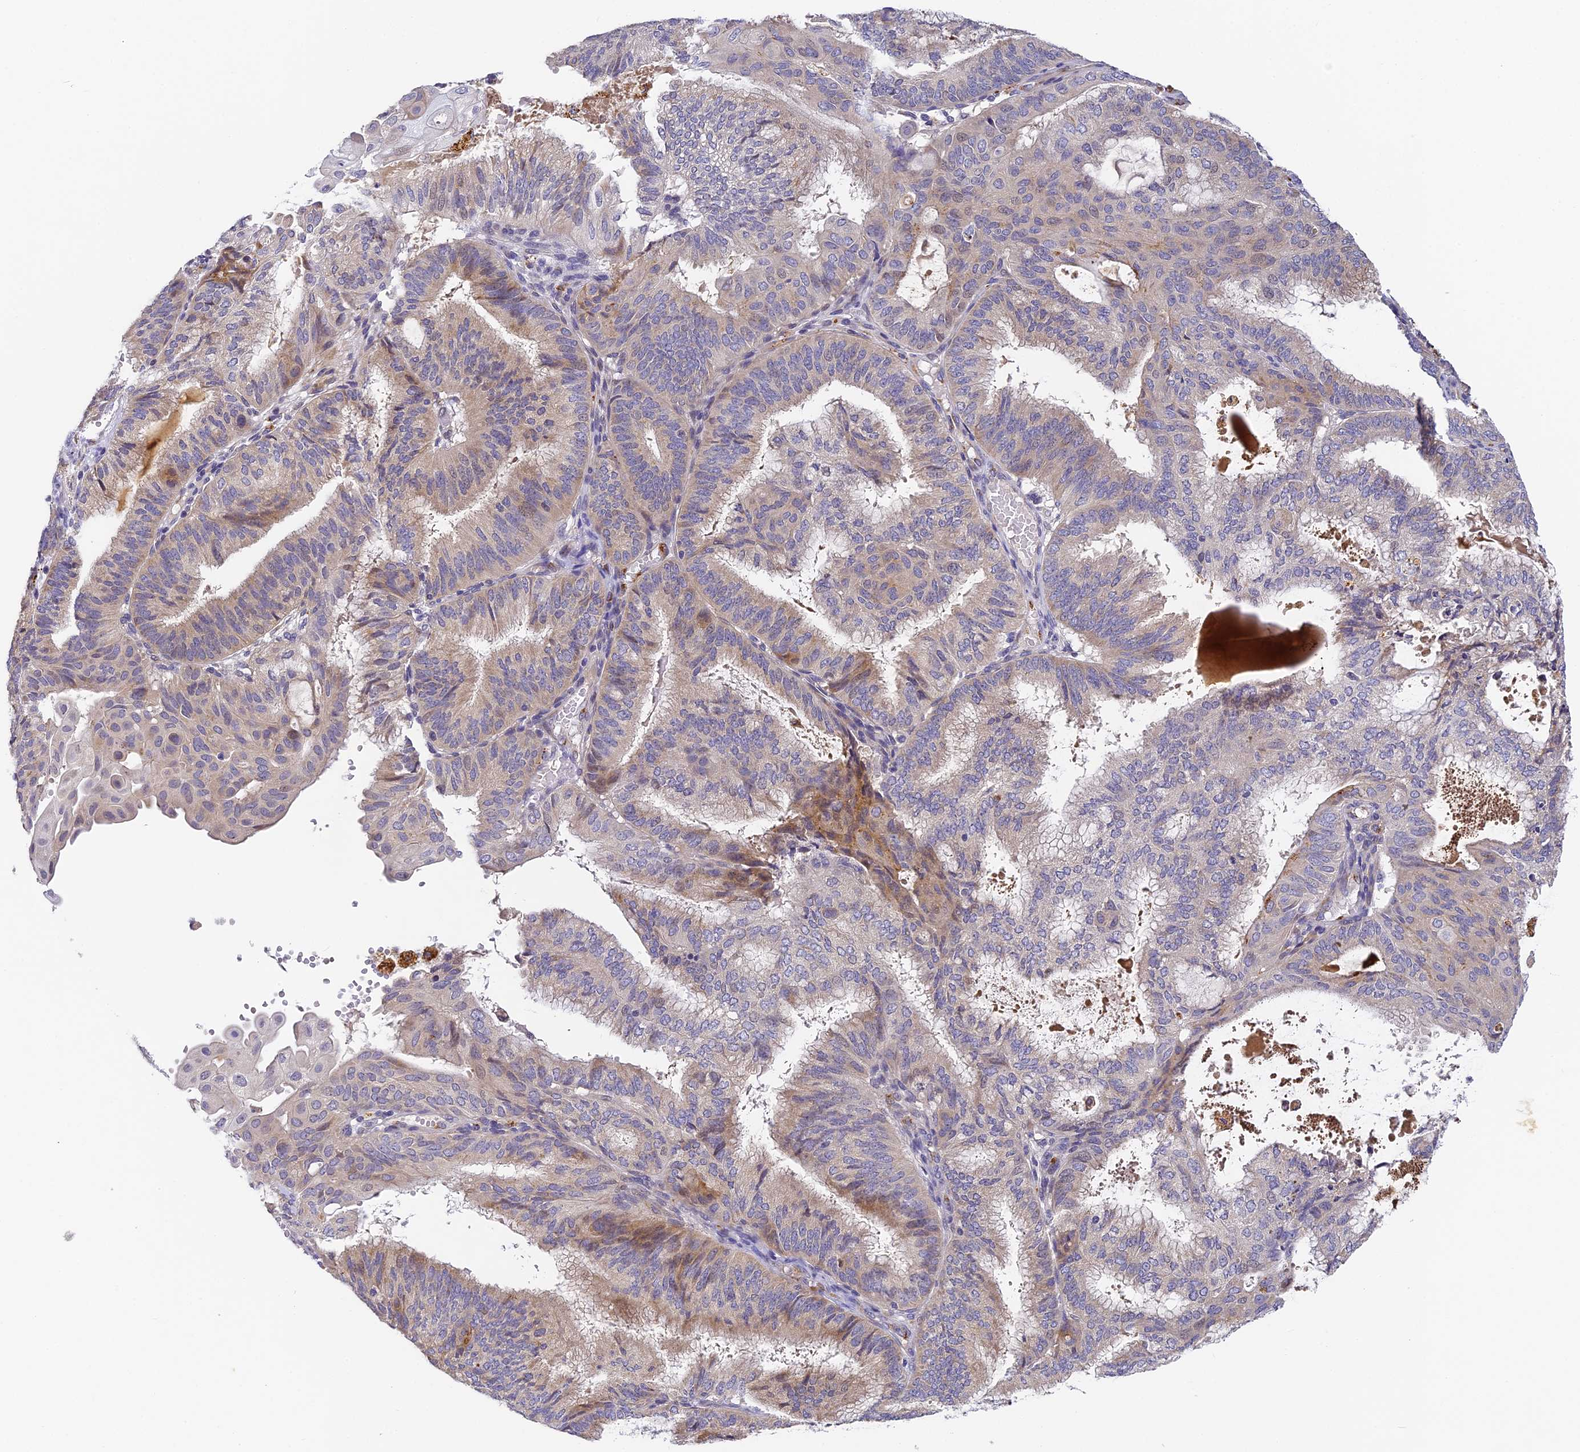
{"staining": {"intensity": "moderate", "quantity": "<25%", "location": "cytoplasmic/membranous"}, "tissue": "endometrial cancer", "cell_type": "Tumor cells", "image_type": "cancer", "snomed": [{"axis": "morphology", "description": "Adenocarcinoma, NOS"}, {"axis": "topography", "description": "Endometrium"}], "caption": "An image showing moderate cytoplasmic/membranous positivity in approximately <25% of tumor cells in adenocarcinoma (endometrial), as visualized by brown immunohistochemical staining.", "gene": "DNAAF10", "patient": {"sex": "female", "age": 49}}